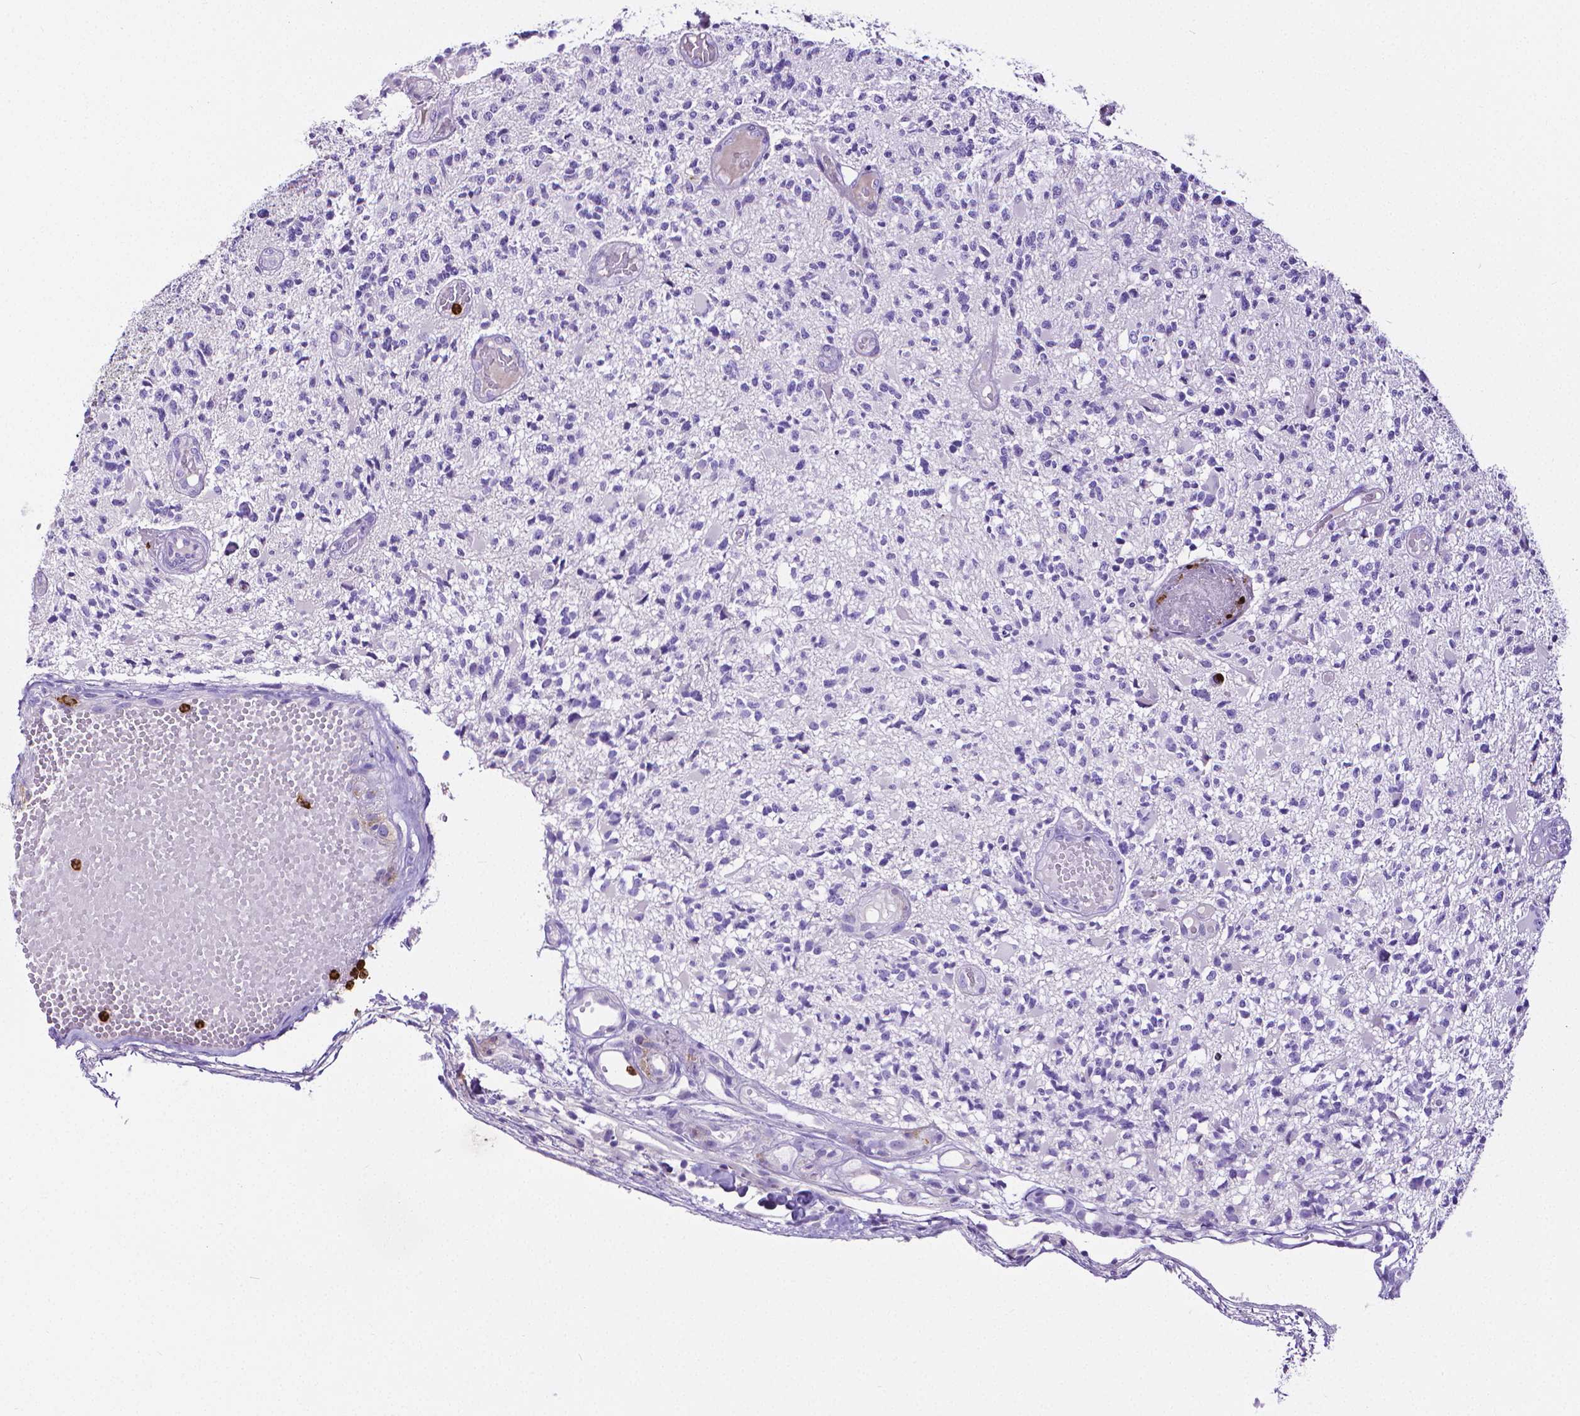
{"staining": {"intensity": "negative", "quantity": "none", "location": "none"}, "tissue": "glioma", "cell_type": "Tumor cells", "image_type": "cancer", "snomed": [{"axis": "morphology", "description": "Glioma, malignant, High grade"}, {"axis": "topography", "description": "Brain"}], "caption": "A high-resolution micrograph shows immunohistochemistry staining of malignant high-grade glioma, which displays no significant staining in tumor cells.", "gene": "MMP9", "patient": {"sex": "female", "age": 63}}